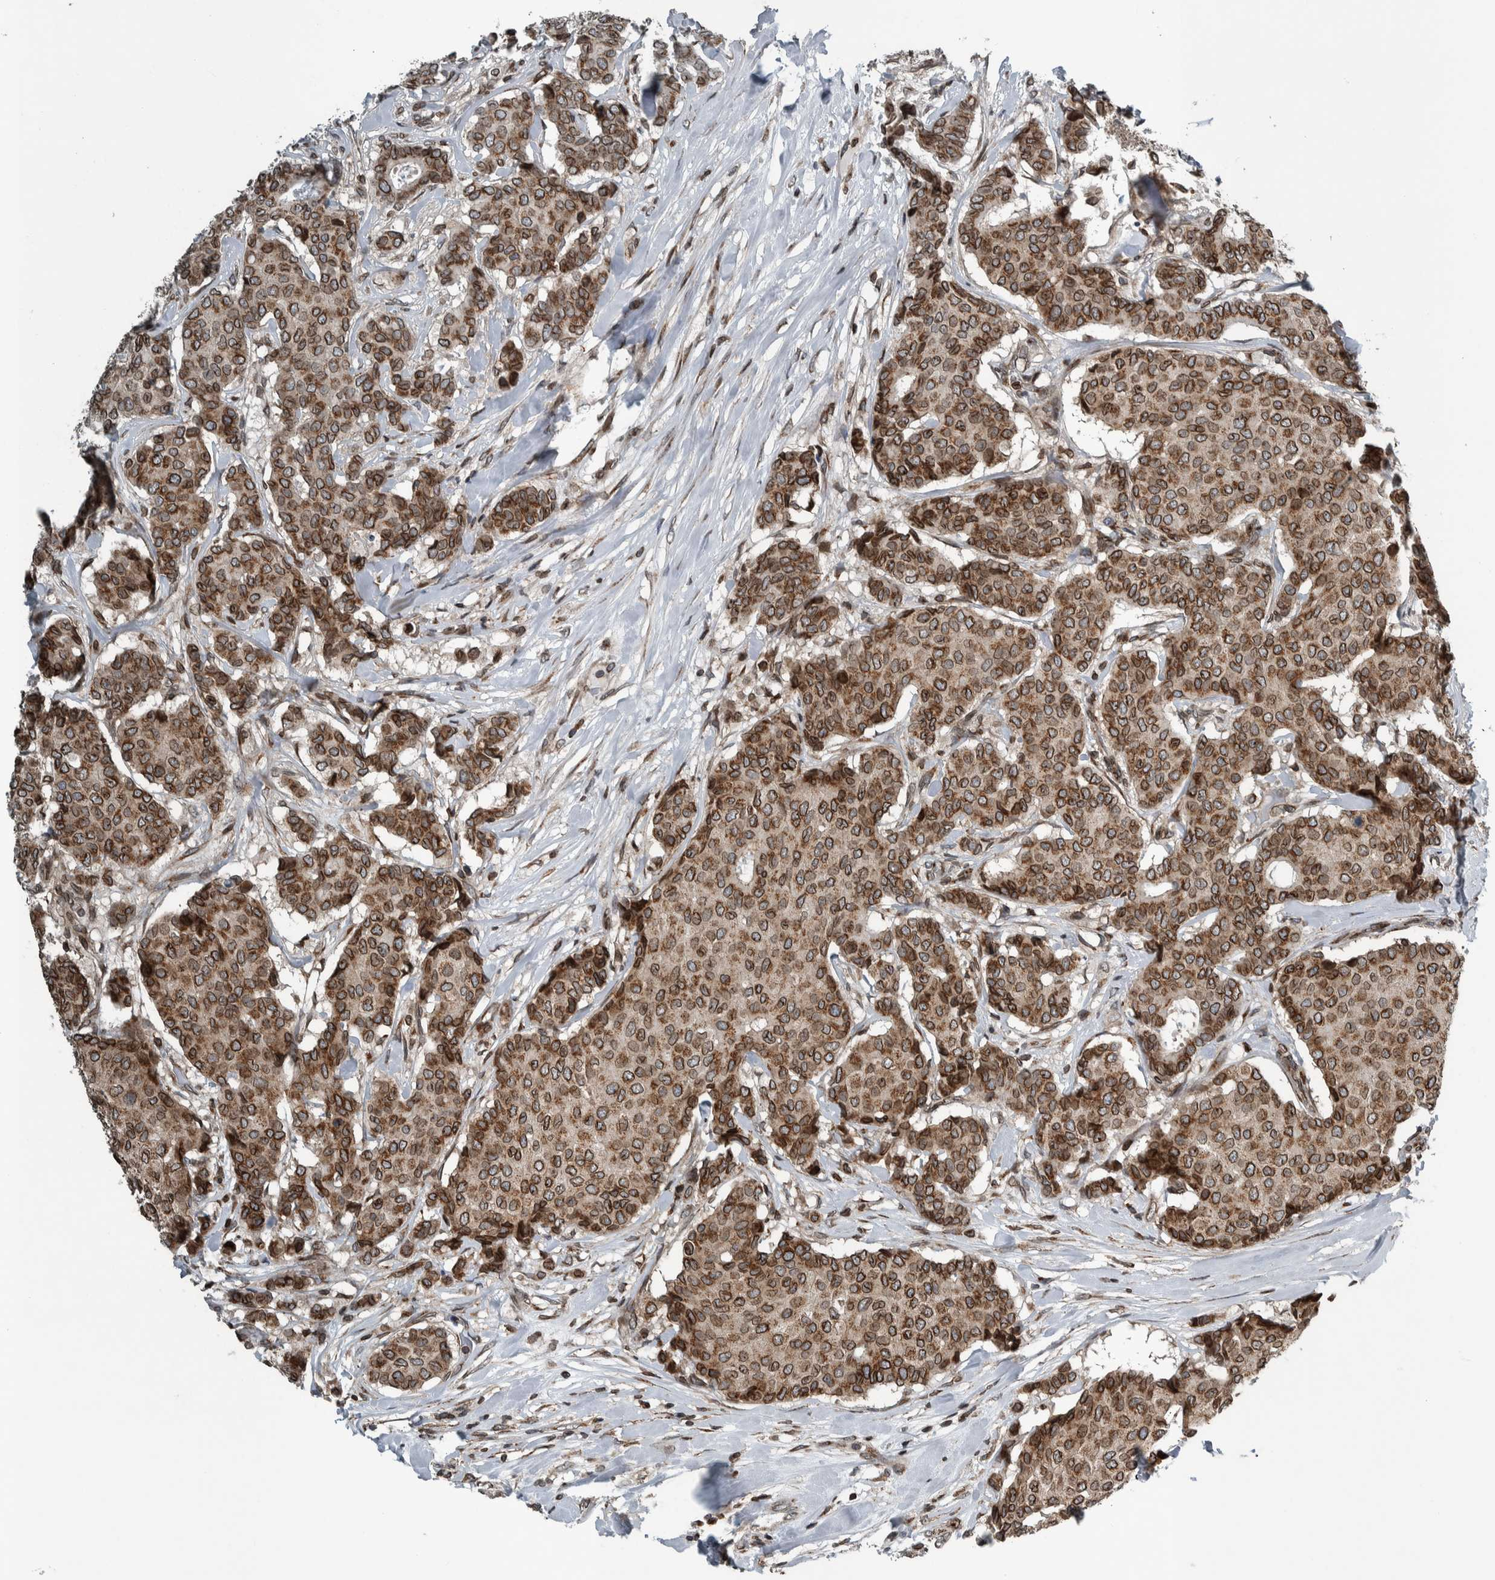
{"staining": {"intensity": "moderate", "quantity": ">75%", "location": "cytoplasmic/membranous,nuclear"}, "tissue": "breast cancer", "cell_type": "Tumor cells", "image_type": "cancer", "snomed": [{"axis": "morphology", "description": "Duct carcinoma"}, {"axis": "topography", "description": "Breast"}], "caption": "Immunohistochemical staining of breast cancer (intraductal carcinoma) demonstrates moderate cytoplasmic/membranous and nuclear protein expression in approximately >75% of tumor cells.", "gene": "FAM135B", "patient": {"sex": "female", "age": 75}}